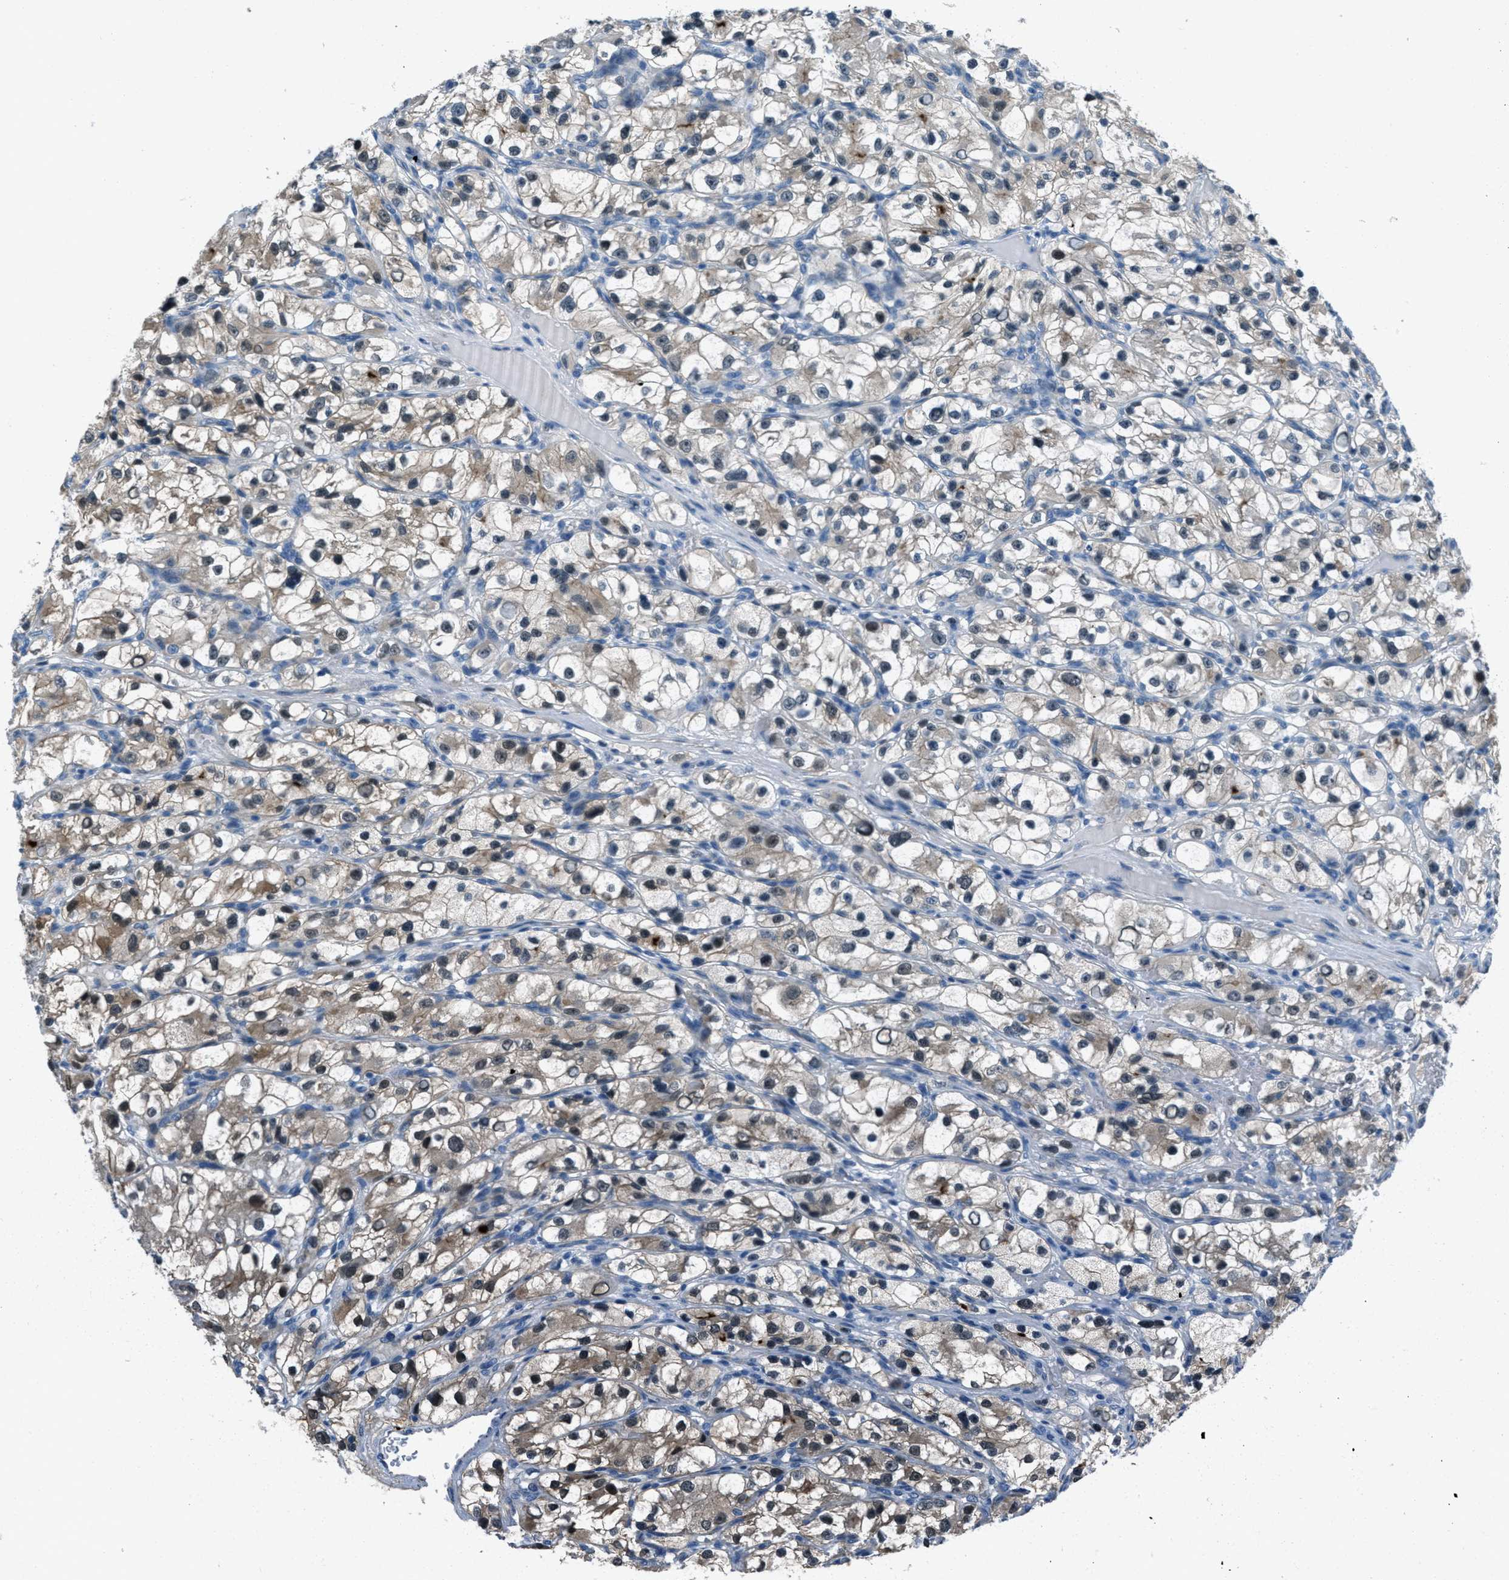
{"staining": {"intensity": "moderate", "quantity": "25%-75%", "location": "nuclear"}, "tissue": "renal cancer", "cell_type": "Tumor cells", "image_type": "cancer", "snomed": [{"axis": "morphology", "description": "Adenocarcinoma, NOS"}, {"axis": "topography", "description": "Kidney"}], "caption": "The immunohistochemical stain highlights moderate nuclear positivity in tumor cells of adenocarcinoma (renal) tissue.", "gene": "FBN1", "patient": {"sex": "female", "age": 57}}